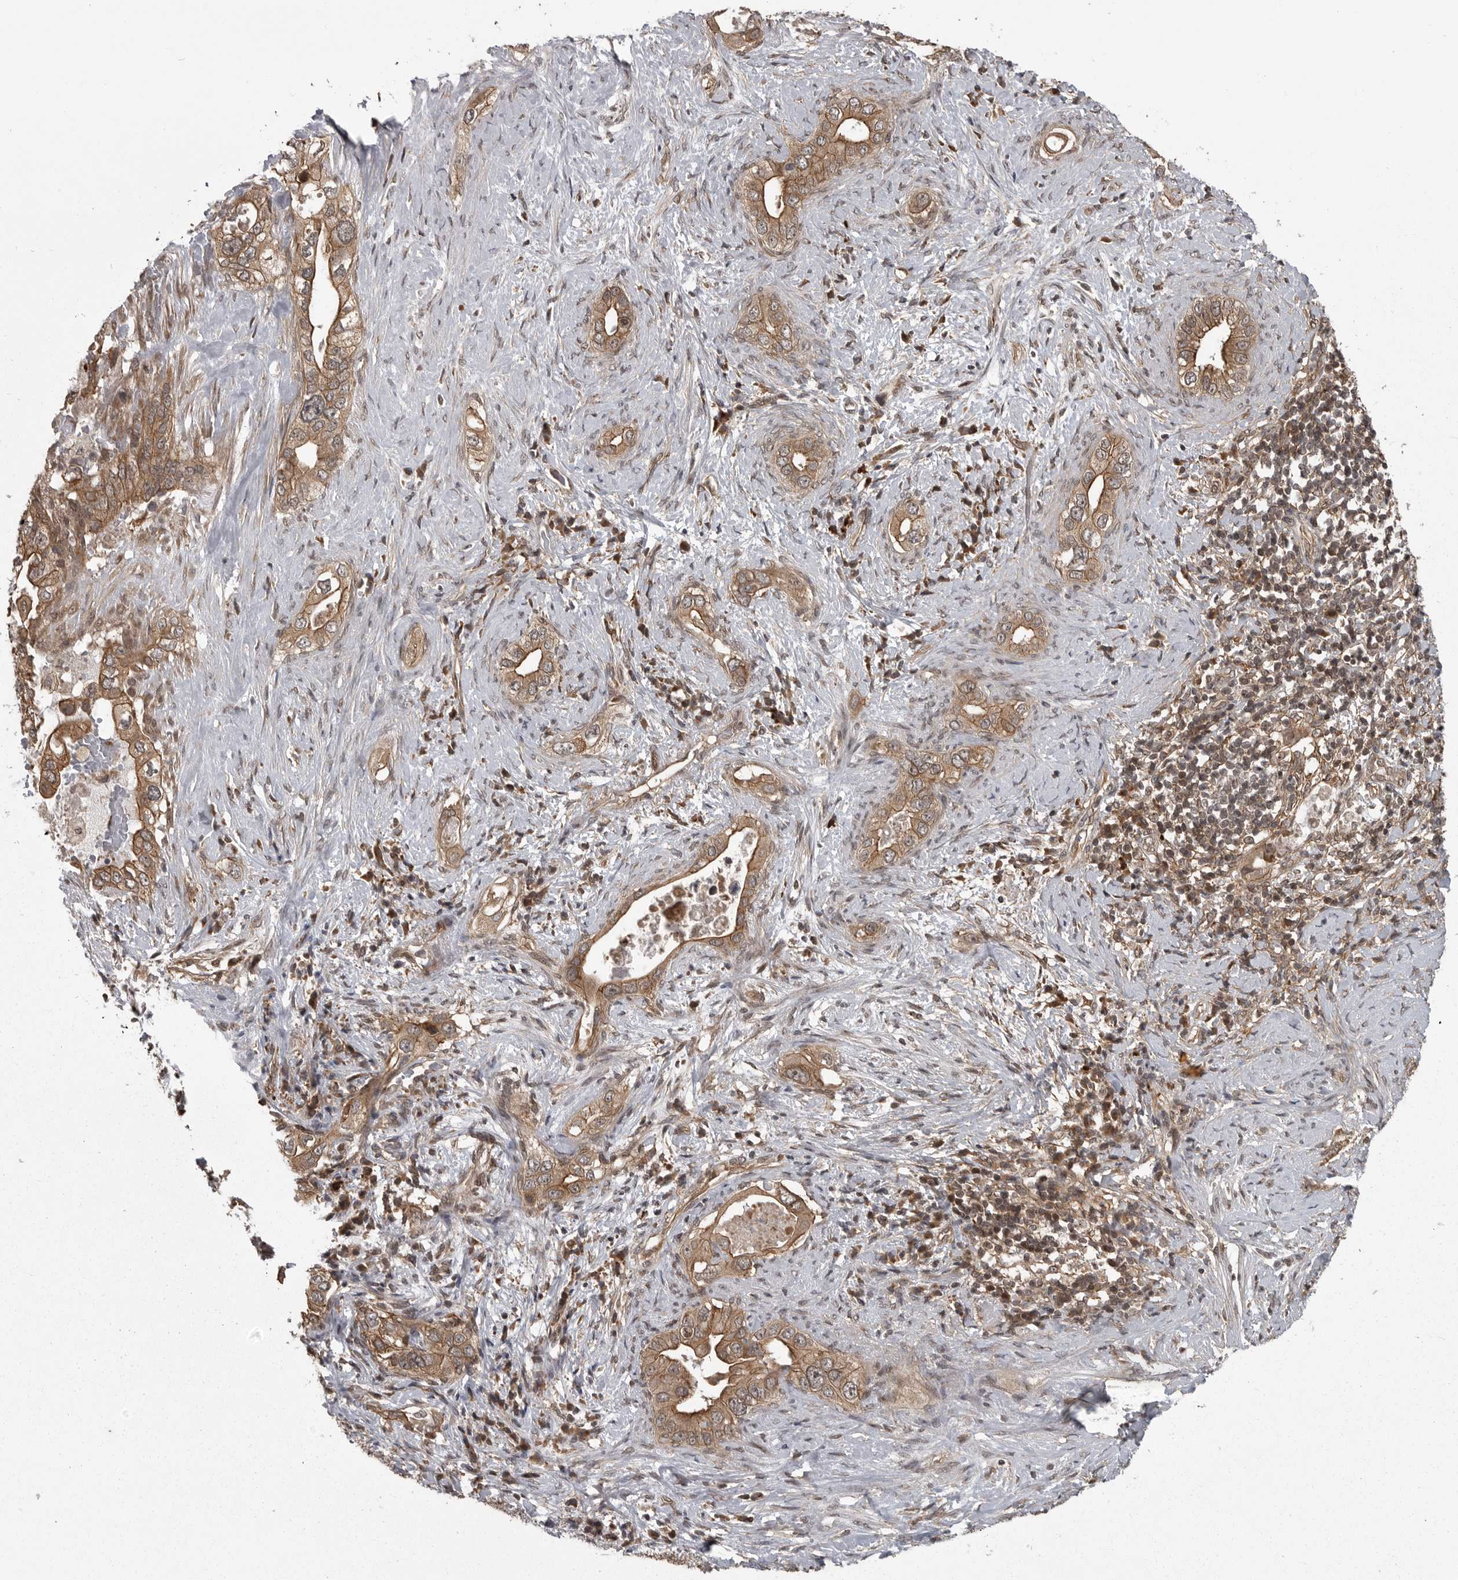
{"staining": {"intensity": "moderate", "quantity": ">75%", "location": "cytoplasmic/membranous"}, "tissue": "pancreatic cancer", "cell_type": "Tumor cells", "image_type": "cancer", "snomed": [{"axis": "morphology", "description": "Inflammation, NOS"}, {"axis": "morphology", "description": "Adenocarcinoma, NOS"}, {"axis": "topography", "description": "Pancreas"}], "caption": "Tumor cells demonstrate moderate cytoplasmic/membranous staining in approximately >75% of cells in adenocarcinoma (pancreatic). (DAB (3,3'-diaminobenzidine) IHC with brightfield microscopy, high magnification).", "gene": "DNAJC8", "patient": {"sex": "female", "age": 56}}